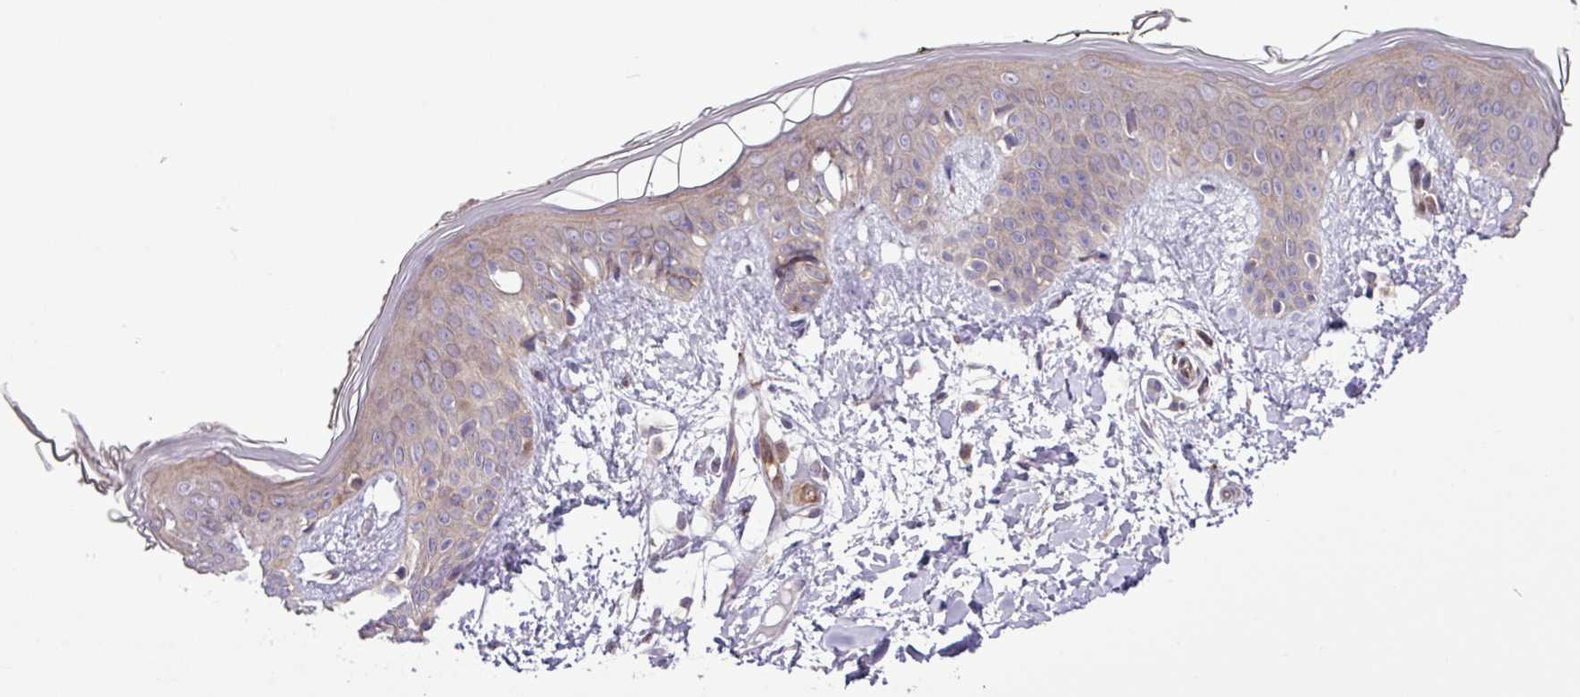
{"staining": {"intensity": "weak", "quantity": ">75%", "location": "cytoplasmic/membranous"}, "tissue": "skin", "cell_type": "Fibroblasts", "image_type": "normal", "snomed": [{"axis": "morphology", "description": "Normal tissue, NOS"}, {"axis": "topography", "description": "Skin"}], "caption": "Human skin stained with a brown dye demonstrates weak cytoplasmic/membranous positive positivity in approximately >75% of fibroblasts.", "gene": "CARHSP1", "patient": {"sex": "female", "age": 34}}